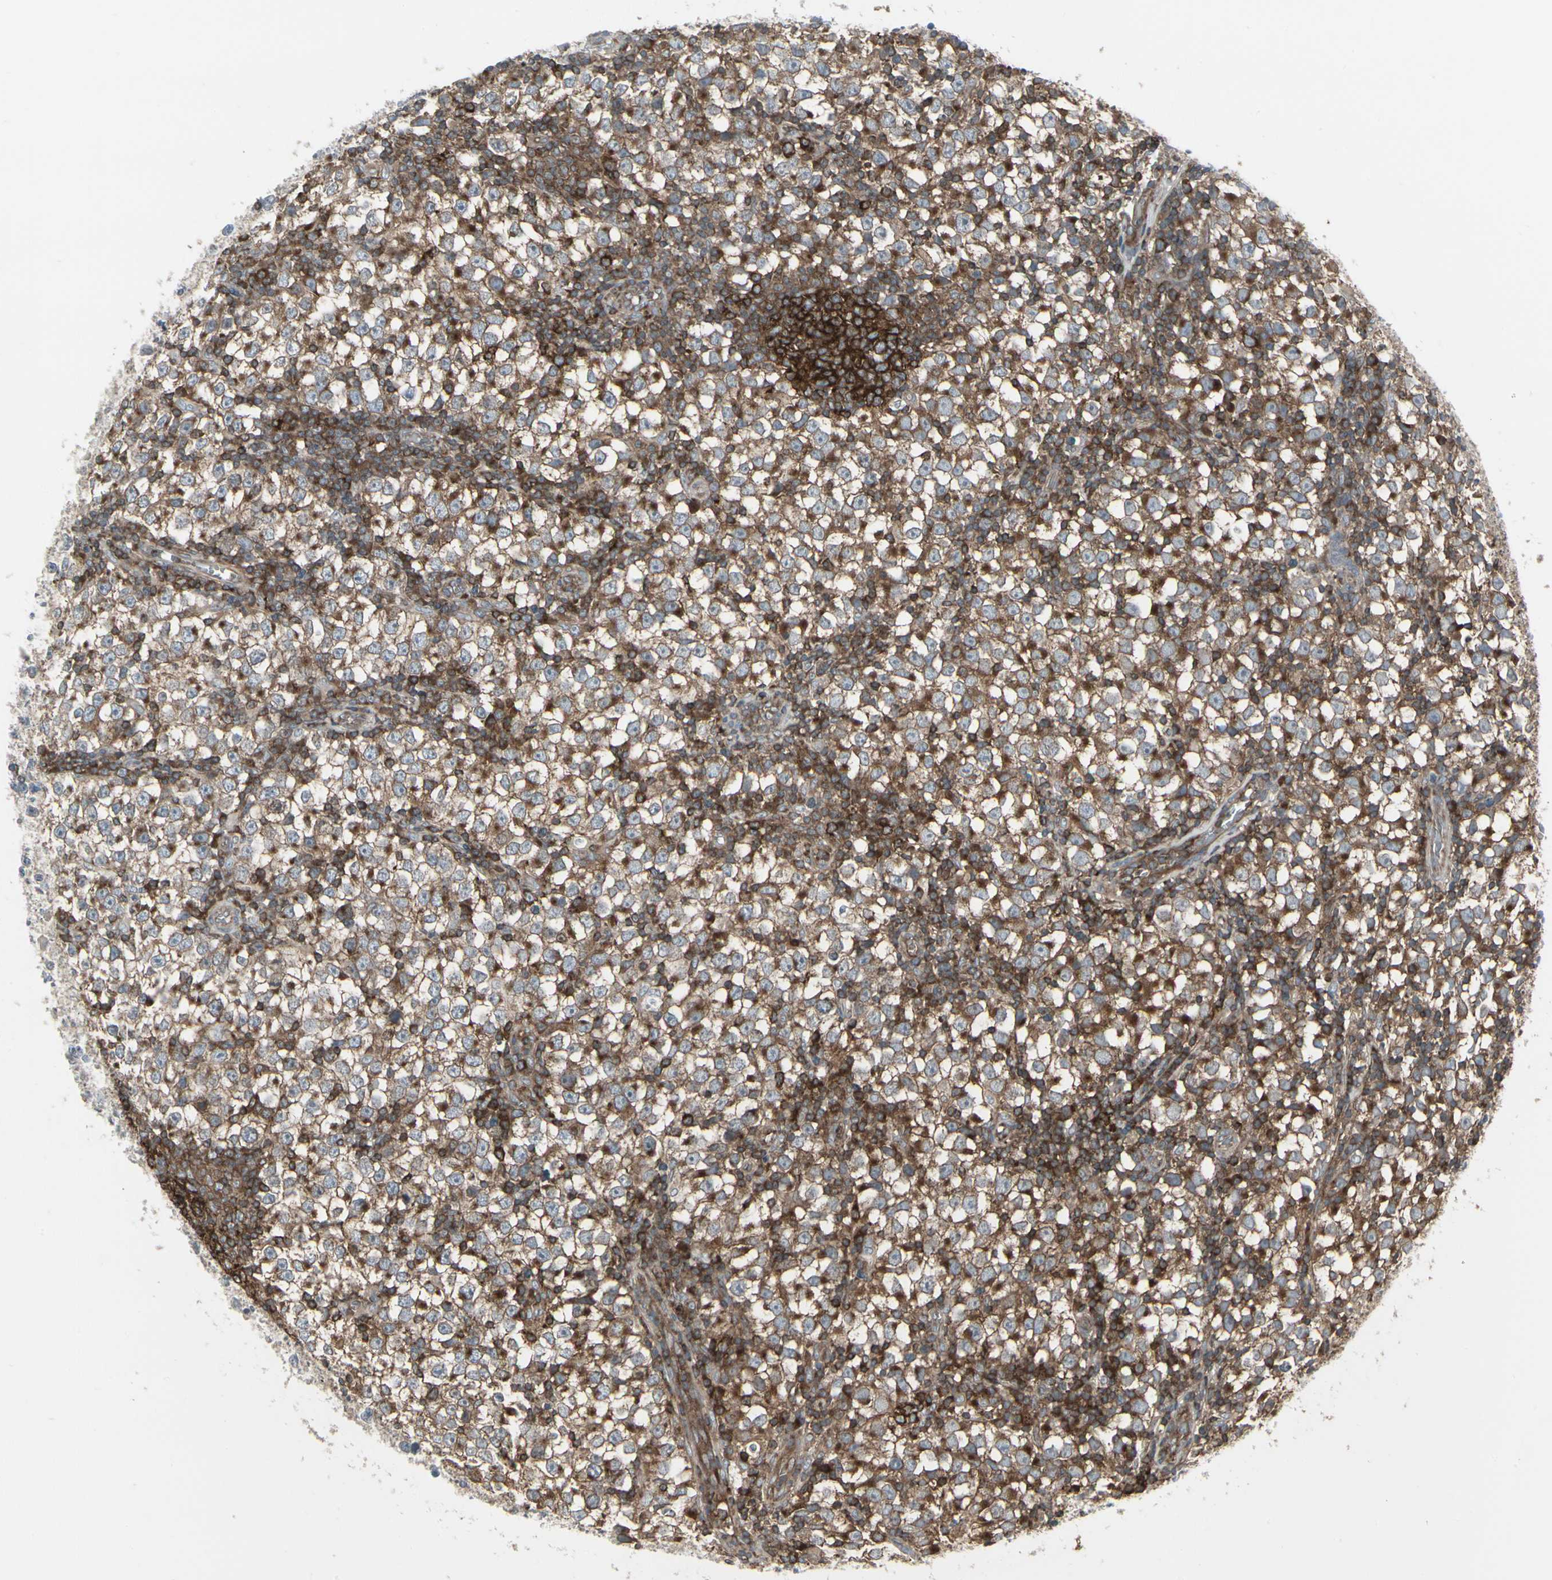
{"staining": {"intensity": "strong", "quantity": ">75%", "location": "cytoplasmic/membranous"}, "tissue": "testis cancer", "cell_type": "Tumor cells", "image_type": "cancer", "snomed": [{"axis": "morphology", "description": "Seminoma, NOS"}, {"axis": "topography", "description": "Testis"}], "caption": "DAB (3,3'-diaminobenzidine) immunohistochemical staining of seminoma (testis) displays strong cytoplasmic/membranous protein staining in about >75% of tumor cells.", "gene": "EPS15", "patient": {"sex": "male", "age": 65}}